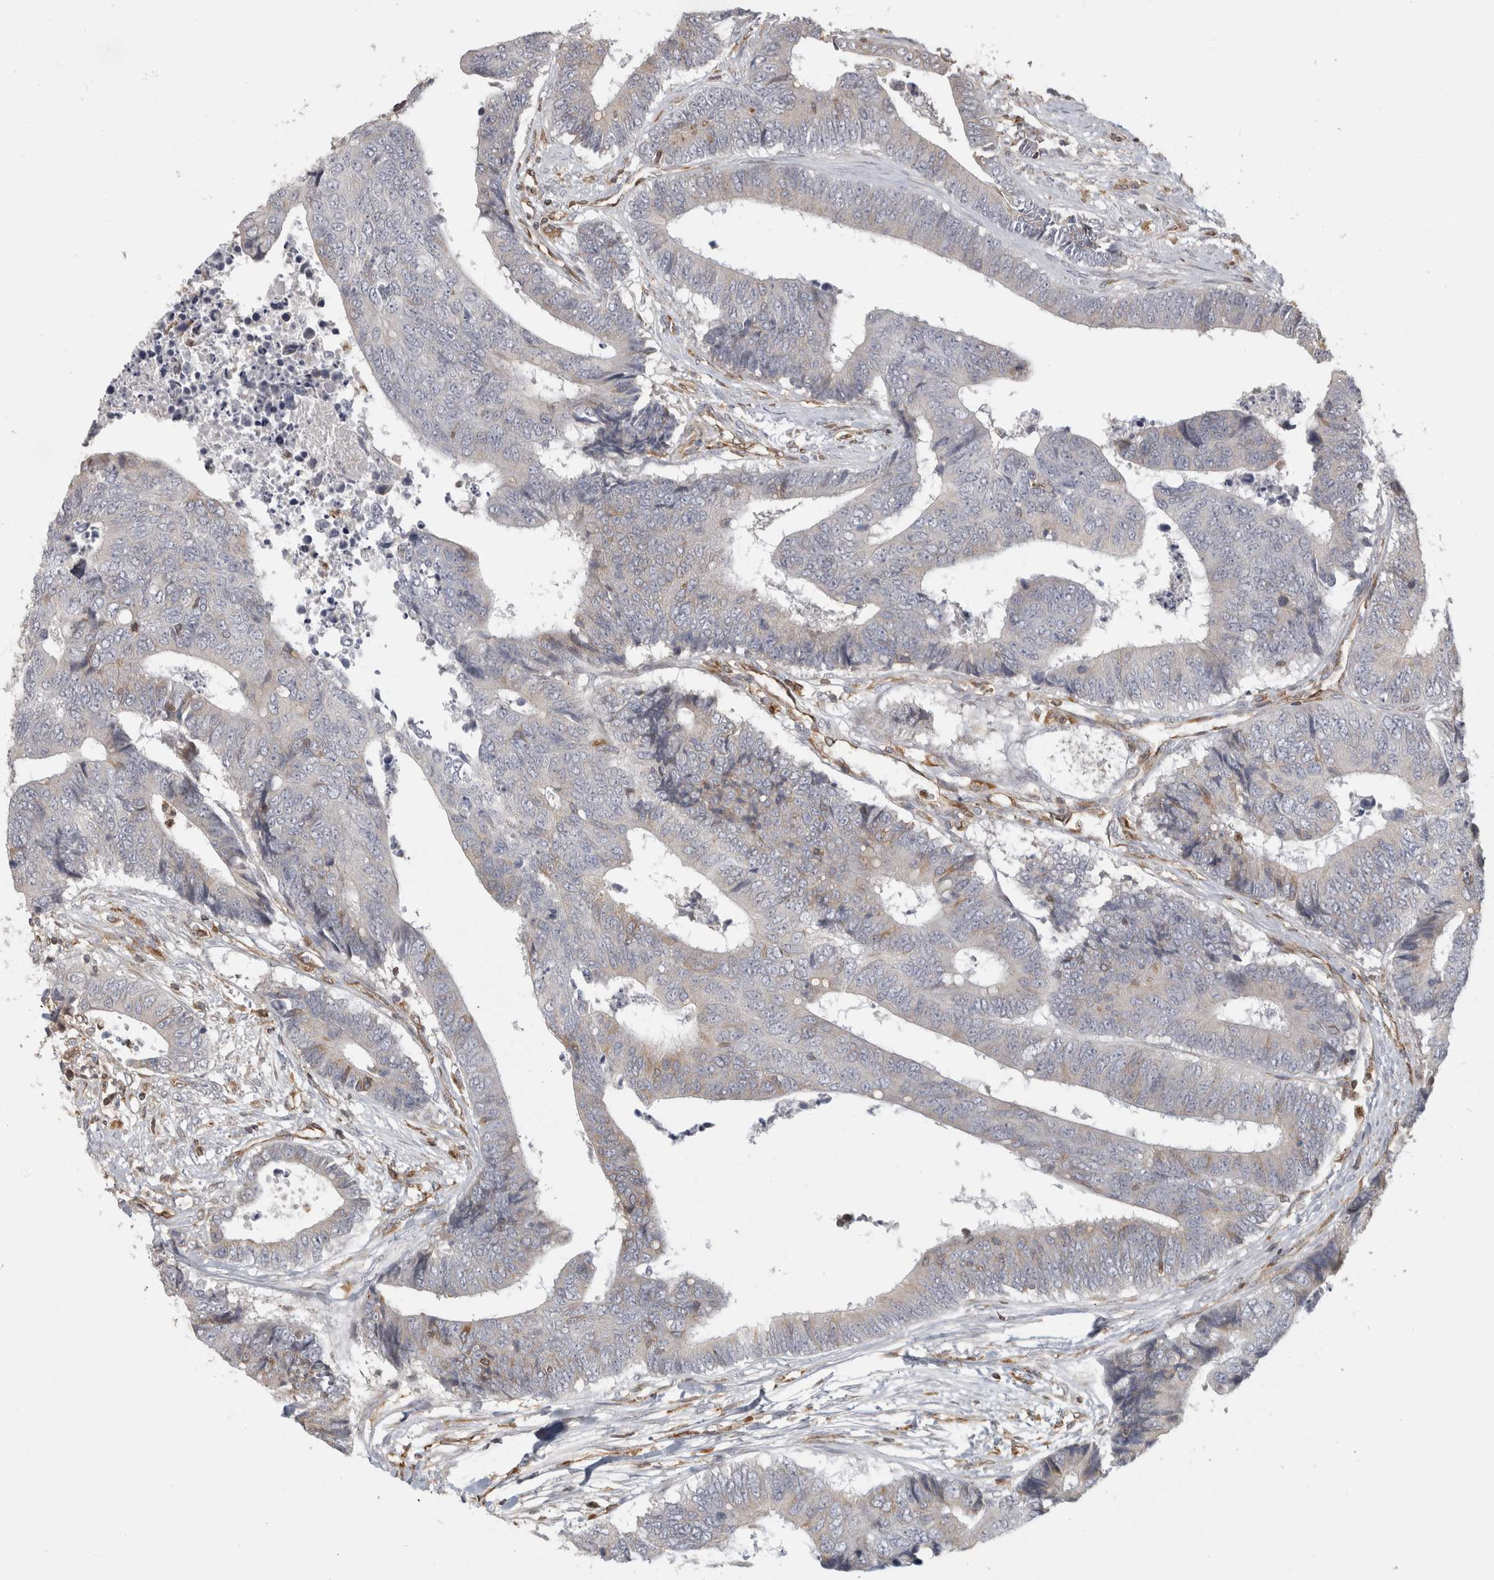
{"staining": {"intensity": "weak", "quantity": "<25%", "location": "cytoplasmic/membranous"}, "tissue": "colorectal cancer", "cell_type": "Tumor cells", "image_type": "cancer", "snomed": [{"axis": "morphology", "description": "Adenocarcinoma, NOS"}, {"axis": "topography", "description": "Rectum"}], "caption": "Tumor cells are negative for protein expression in human colorectal cancer (adenocarcinoma).", "gene": "HLA-E", "patient": {"sex": "male", "age": 84}}